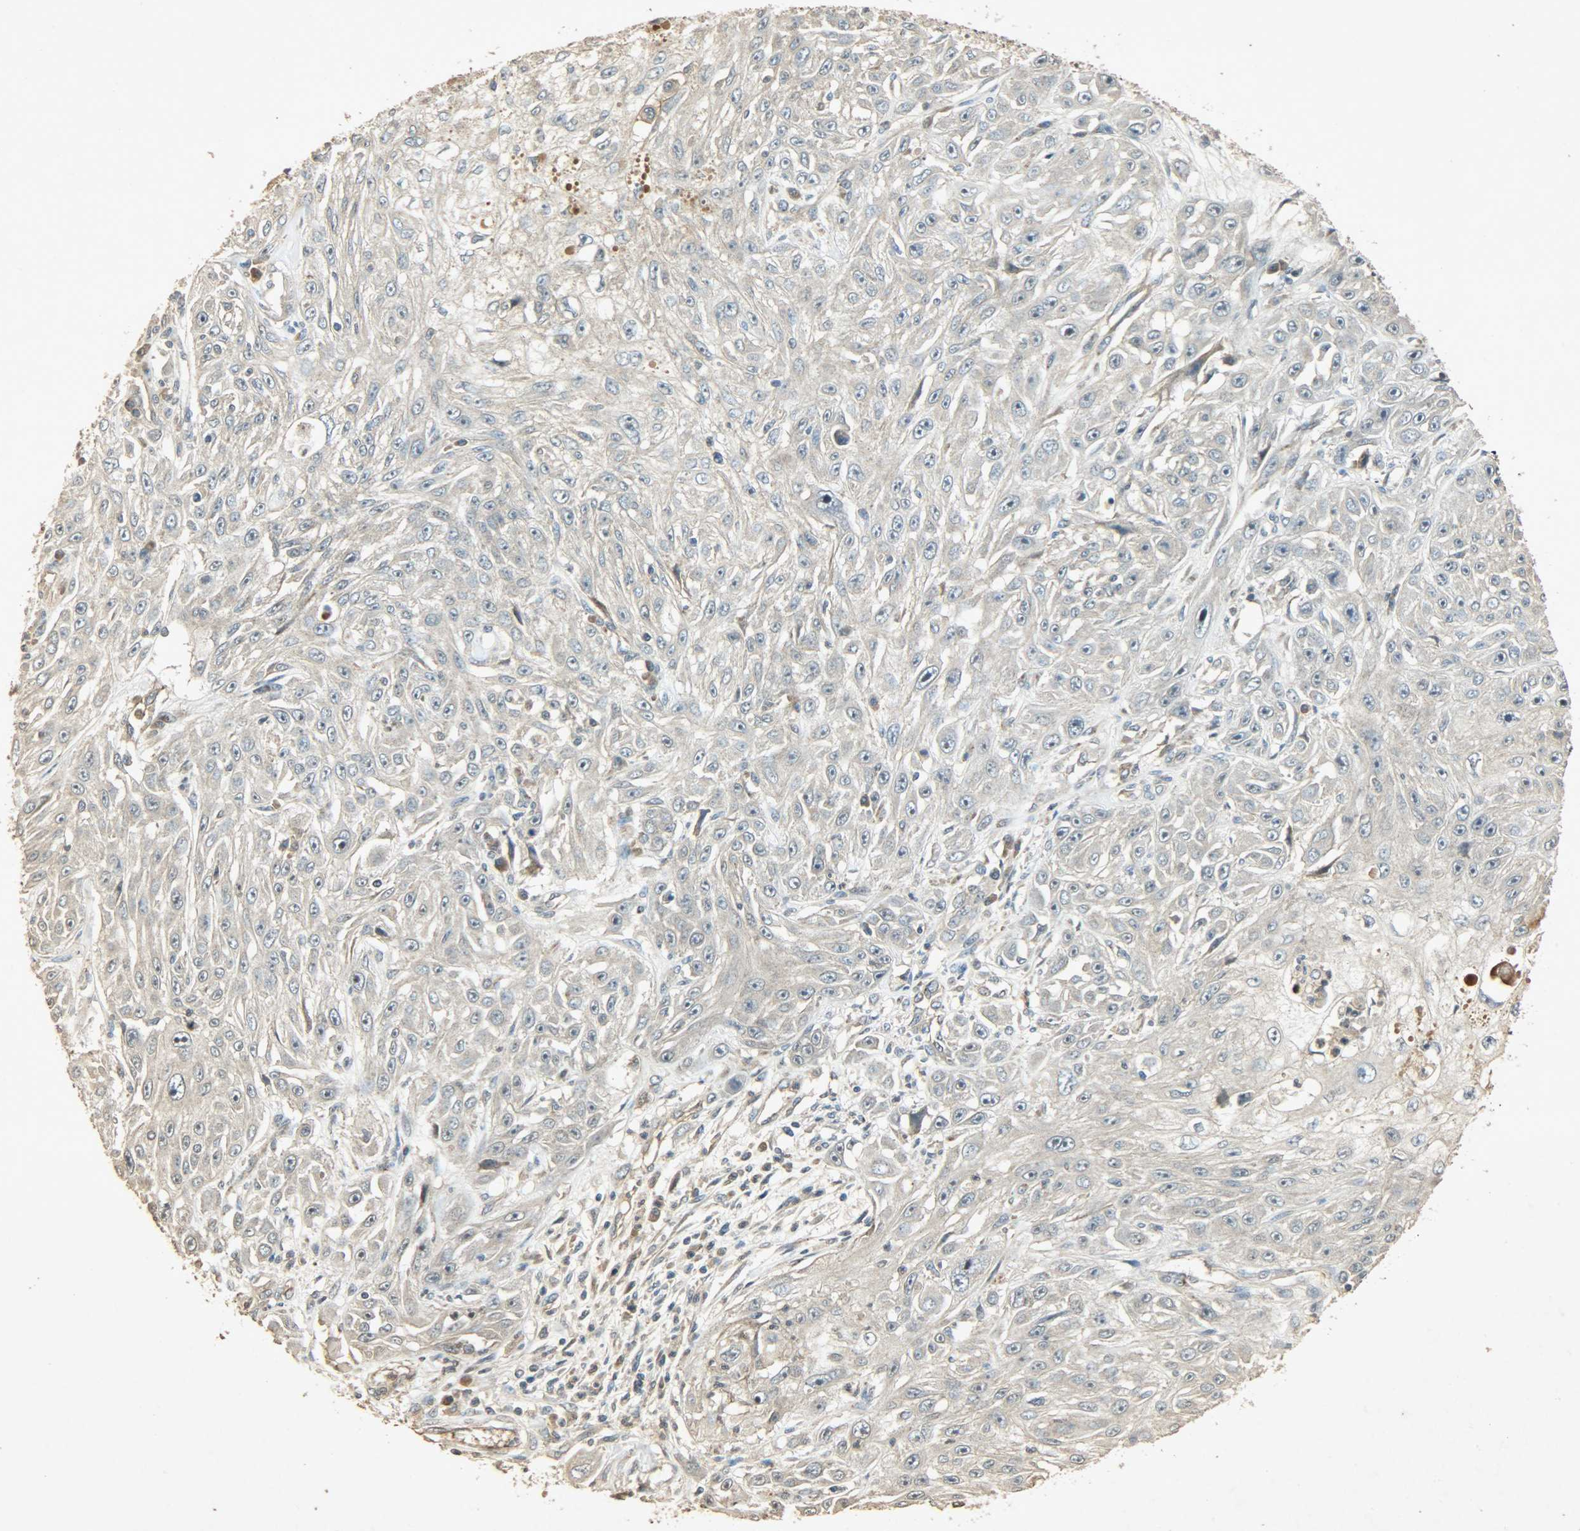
{"staining": {"intensity": "weak", "quantity": ">75%", "location": "cytoplasmic/membranous"}, "tissue": "skin cancer", "cell_type": "Tumor cells", "image_type": "cancer", "snomed": [{"axis": "morphology", "description": "Squamous cell carcinoma, NOS"}, {"axis": "topography", "description": "Skin"}], "caption": "A brown stain labels weak cytoplasmic/membranous positivity of a protein in skin cancer (squamous cell carcinoma) tumor cells.", "gene": "ATP2B1", "patient": {"sex": "male", "age": 75}}